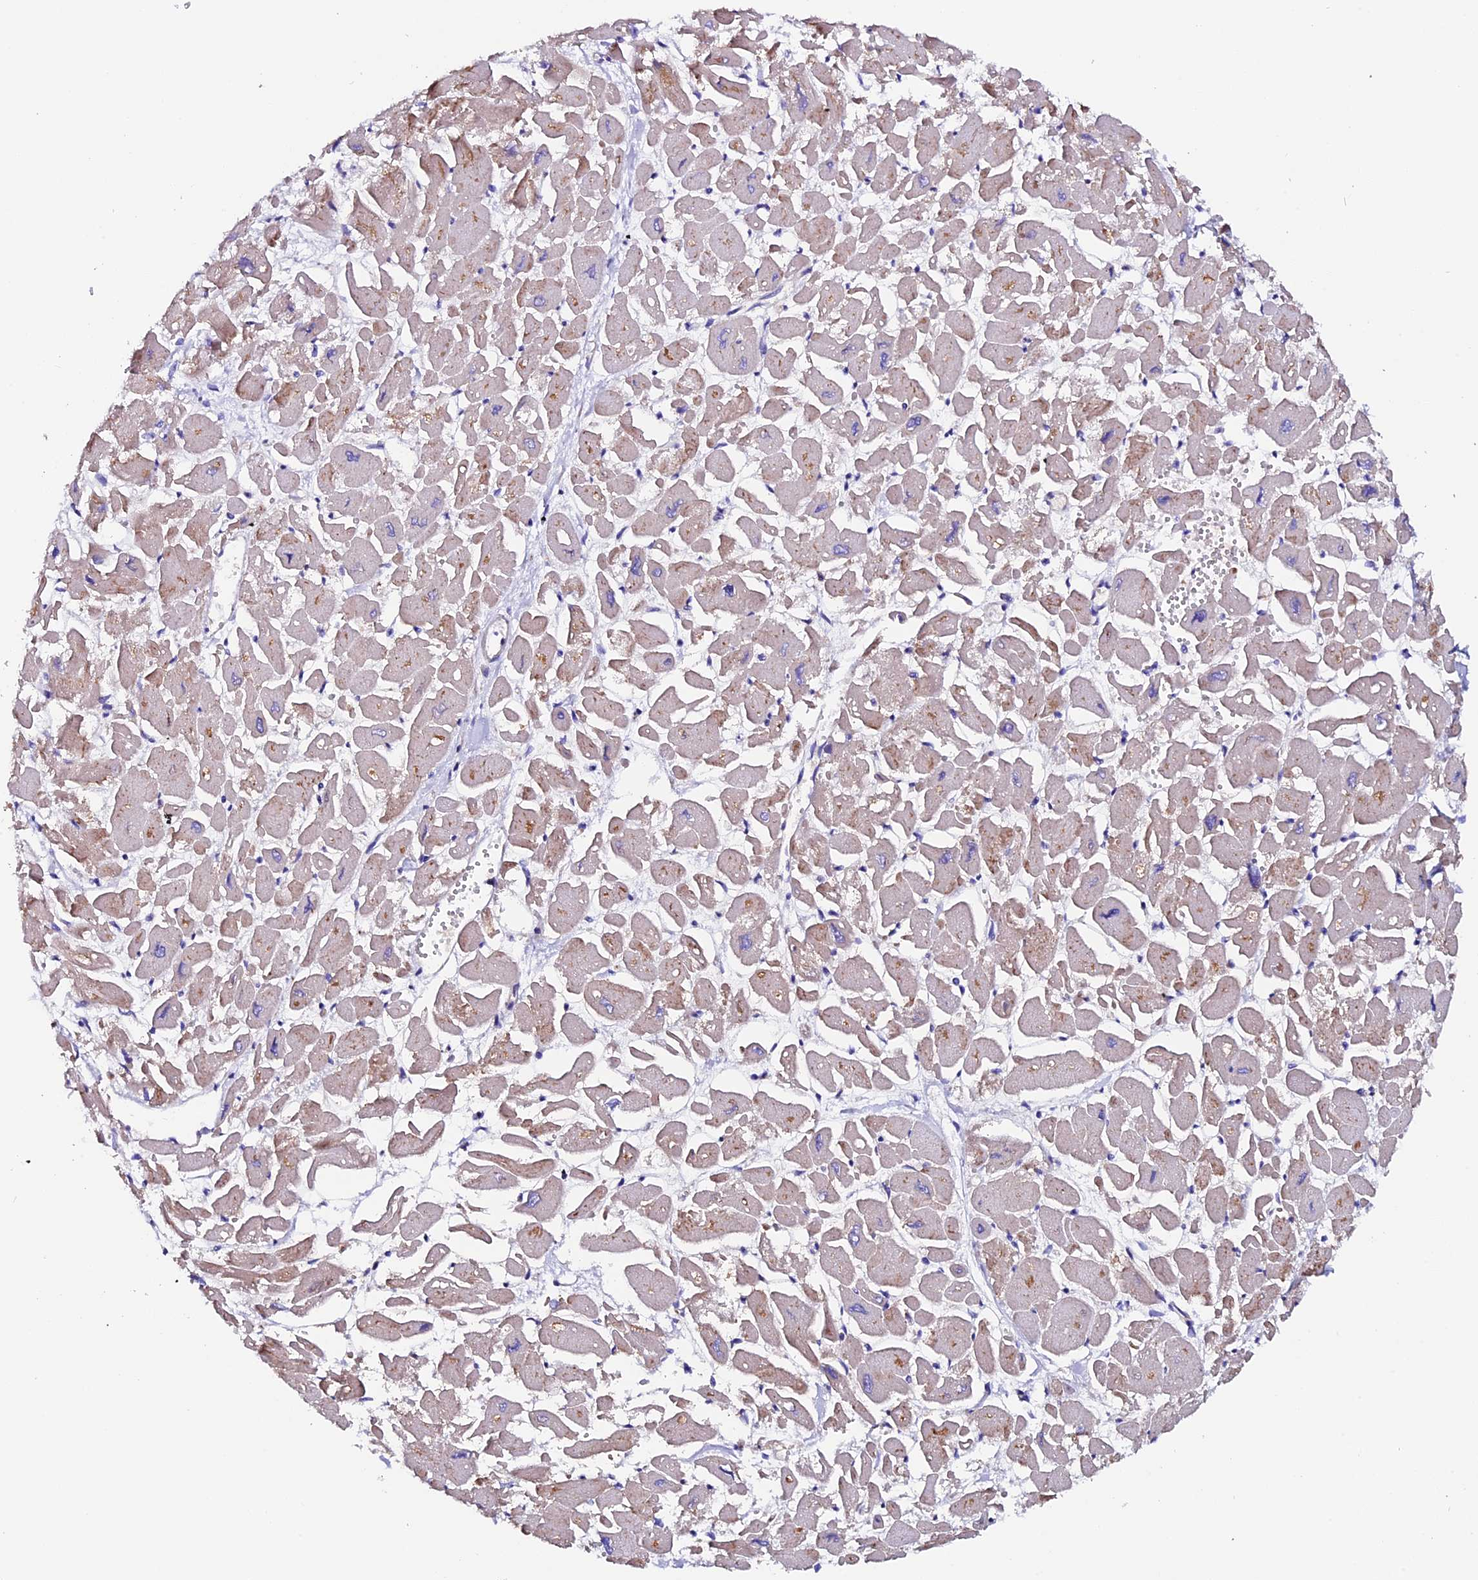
{"staining": {"intensity": "moderate", "quantity": "25%-75%", "location": "cytoplasmic/membranous"}, "tissue": "heart muscle", "cell_type": "Cardiomyocytes", "image_type": "normal", "snomed": [{"axis": "morphology", "description": "Normal tissue, NOS"}, {"axis": "topography", "description": "Heart"}], "caption": "Protein analysis of normal heart muscle shows moderate cytoplasmic/membranous positivity in approximately 25%-75% of cardiomyocytes. (DAB IHC, brown staining for protein, blue staining for nuclei).", "gene": "COMTD1", "patient": {"sex": "male", "age": 54}}